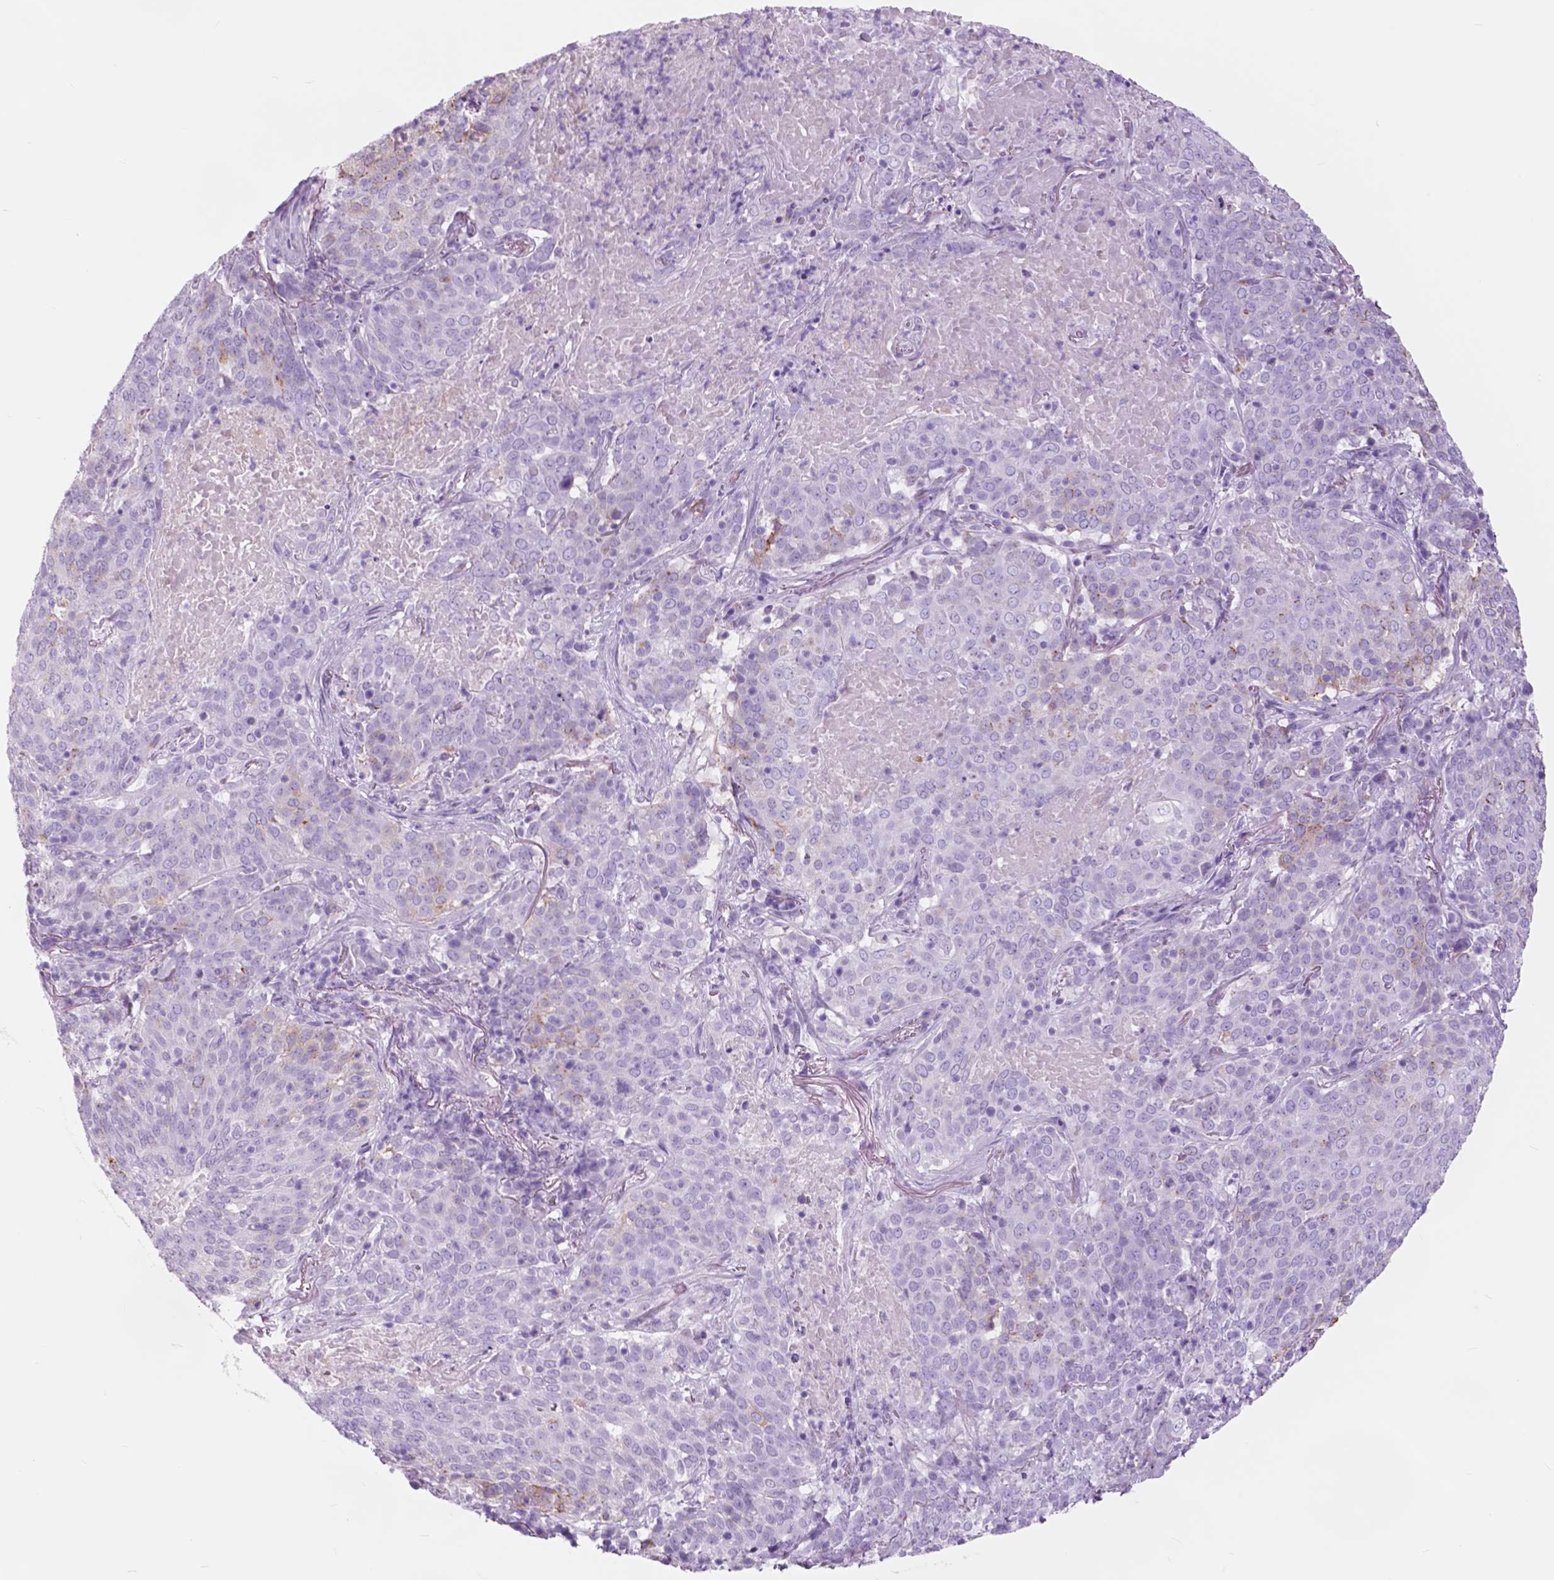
{"staining": {"intensity": "negative", "quantity": "none", "location": "none"}, "tissue": "lung cancer", "cell_type": "Tumor cells", "image_type": "cancer", "snomed": [{"axis": "morphology", "description": "Squamous cell carcinoma, NOS"}, {"axis": "topography", "description": "Lung"}], "caption": "The immunohistochemistry (IHC) micrograph has no significant positivity in tumor cells of lung cancer tissue.", "gene": "FXYD2", "patient": {"sex": "male", "age": 82}}